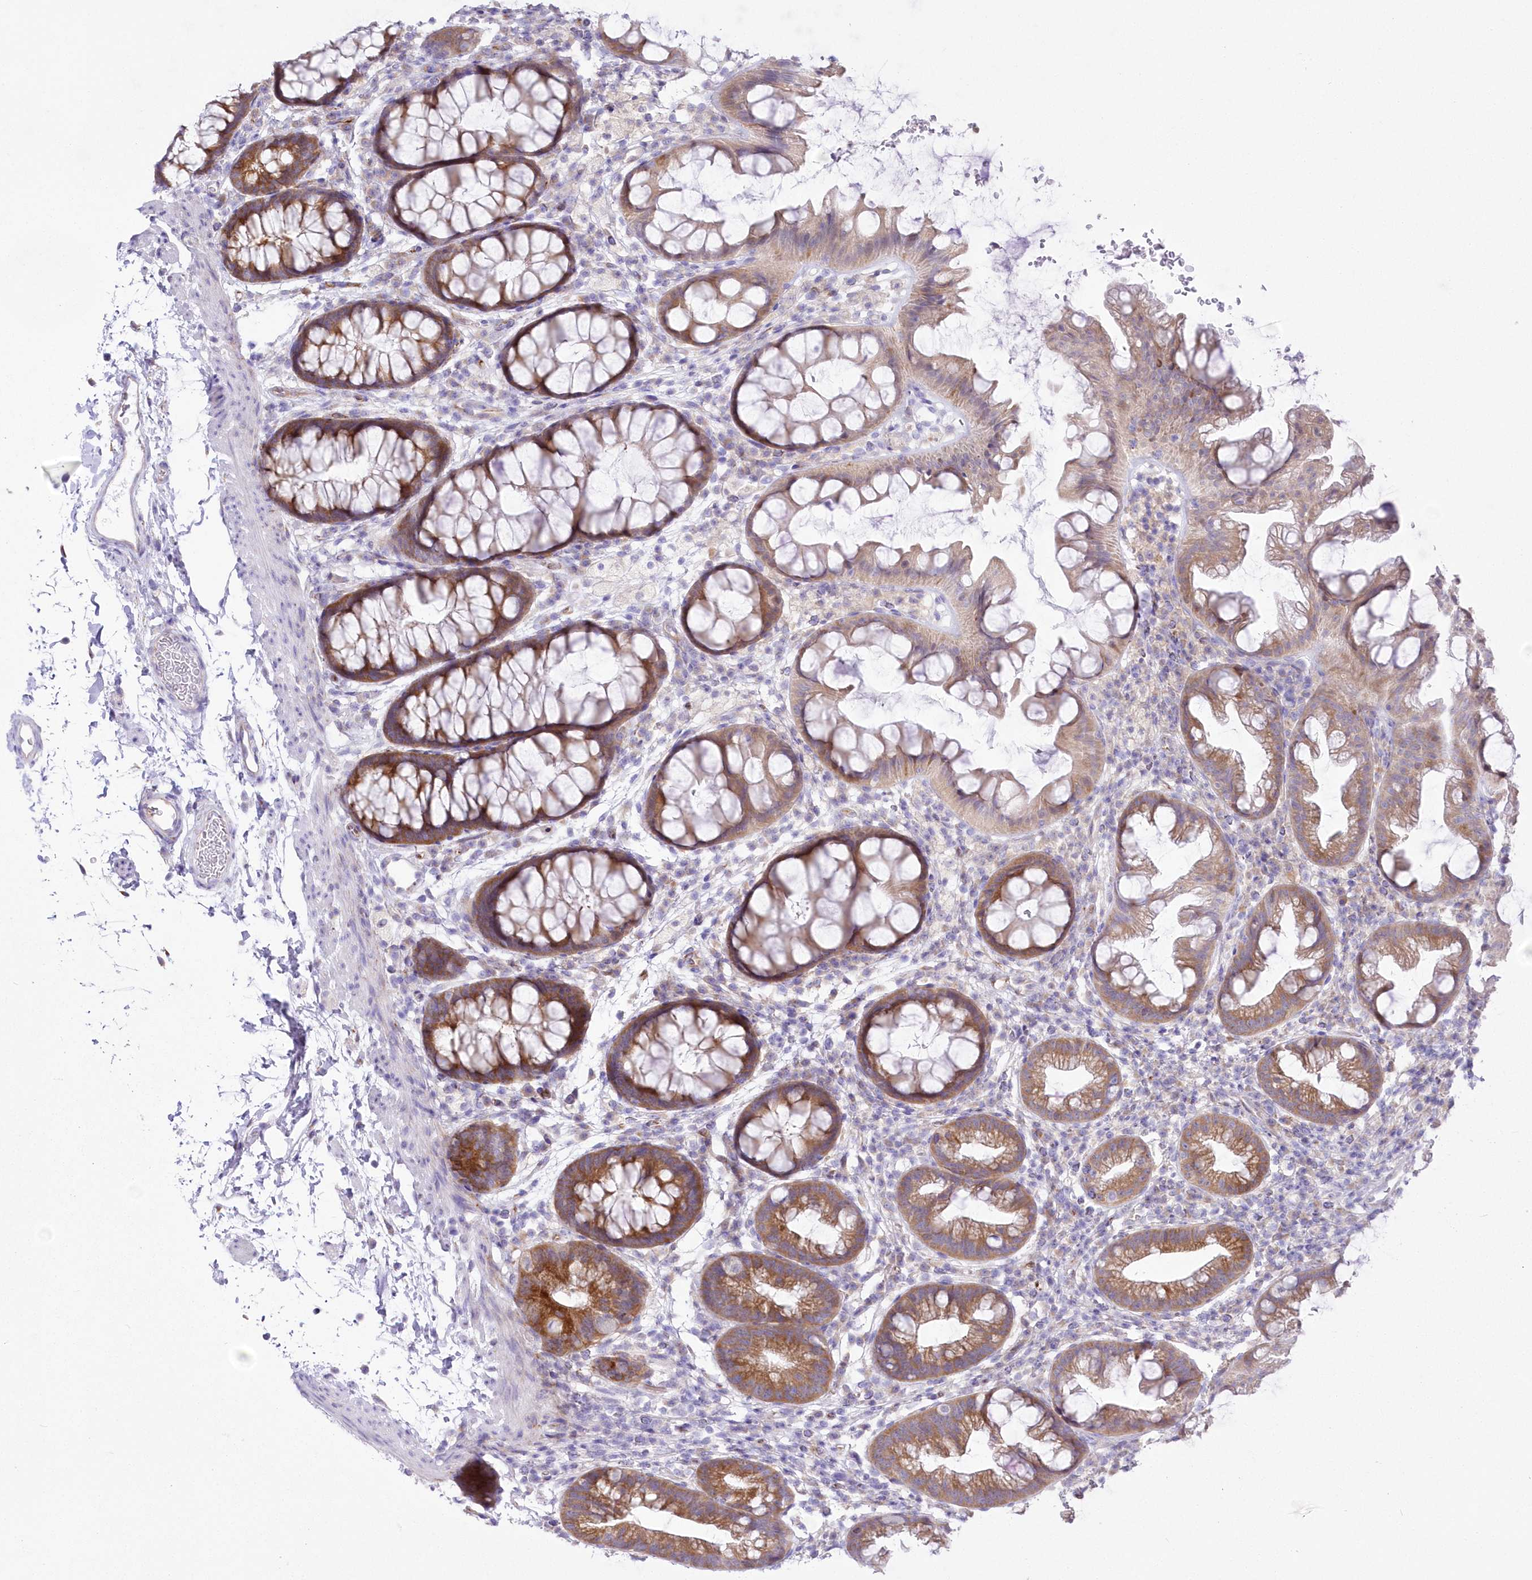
{"staining": {"intensity": "weak", "quantity": ">75%", "location": "cytoplasmic/membranous"}, "tissue": "colon", "cell_type": "Endothelial cells", "image_type": "normal", "snomed": [{"axis": "morphology", "description": "Normal tissue, NOS"}, {"axis": "topography", "description": "Colon"}], "caption": "This histopathology image demonstrates immunohistochemistry (IHC) staining of benign human colon, with low weak cytoplasmic/membranous positivity in about >75% of endothelial cells.", "gene": "YTHDC2", "patient": {"sex": "female", "age": 62}}